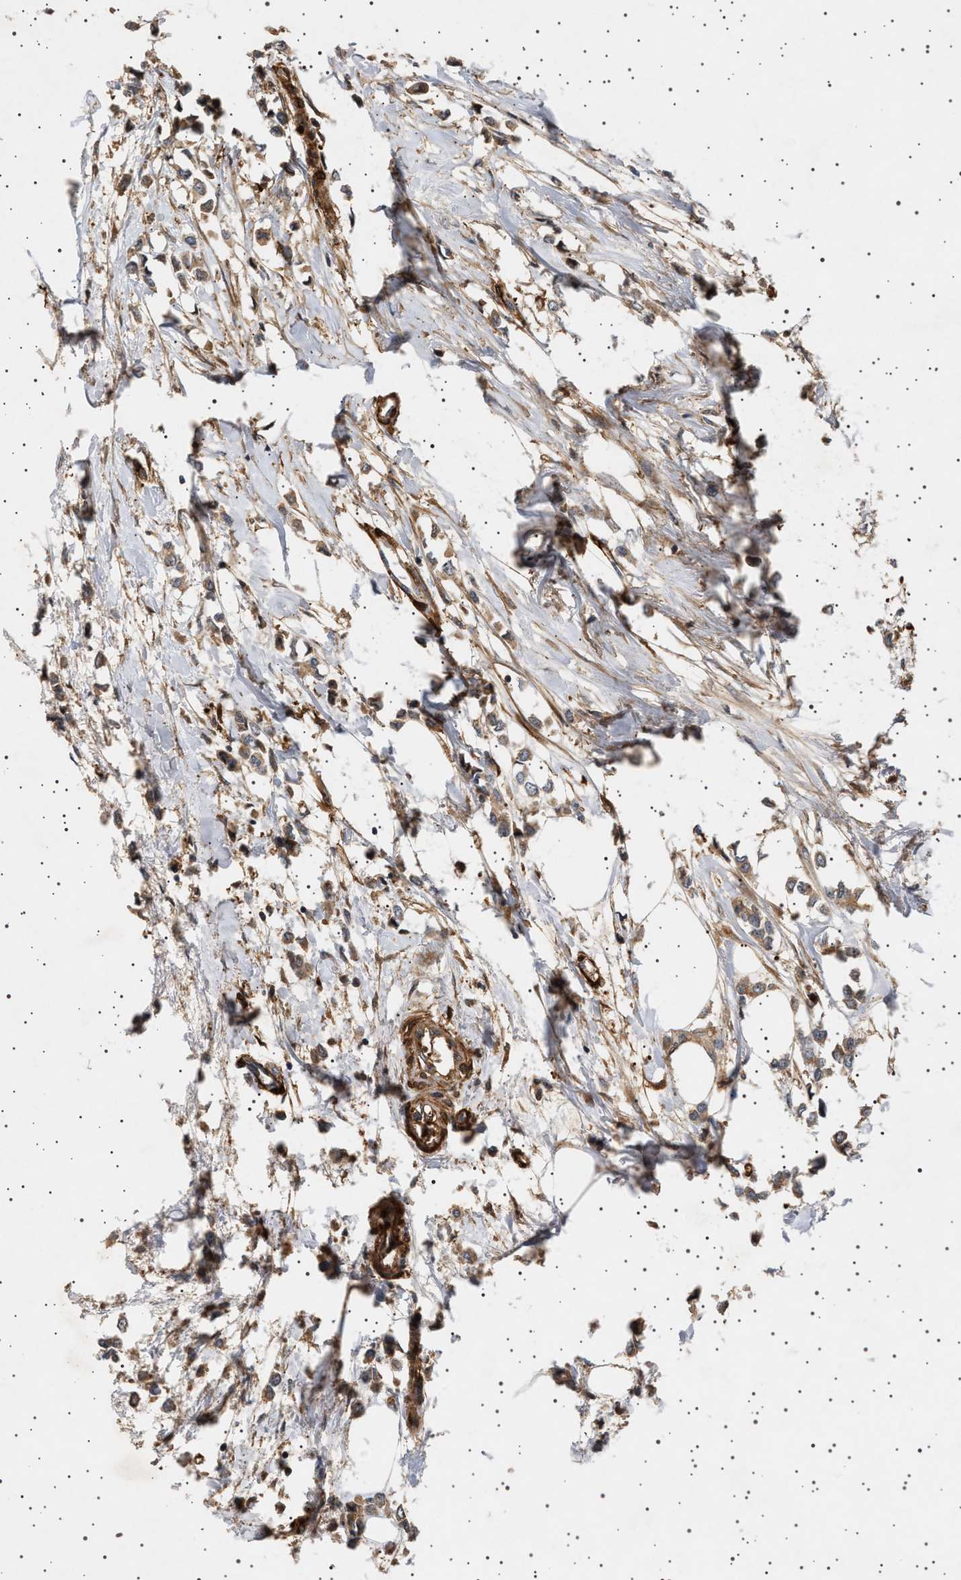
{"staining": {"intensity": "weak", "quantity": ">75%", "location": "cytoplasmic/membranous"}, "tissue": "breast cancer", "cell_type": "Tumor cells", "image_type": "cancer", "snomed": [{"axis": "morphology", "description": "Lobular carcinoma"}, {"axis": "topography", "description": "Breast"}], "caption": "IHC of human breast cancer exhibits low levels of weak cytoplasmic/membranous positivity in approximately >75% of tumor cells.", "gene": "GUCY1B1", "patient": {"sex": "female", "age": 51}}